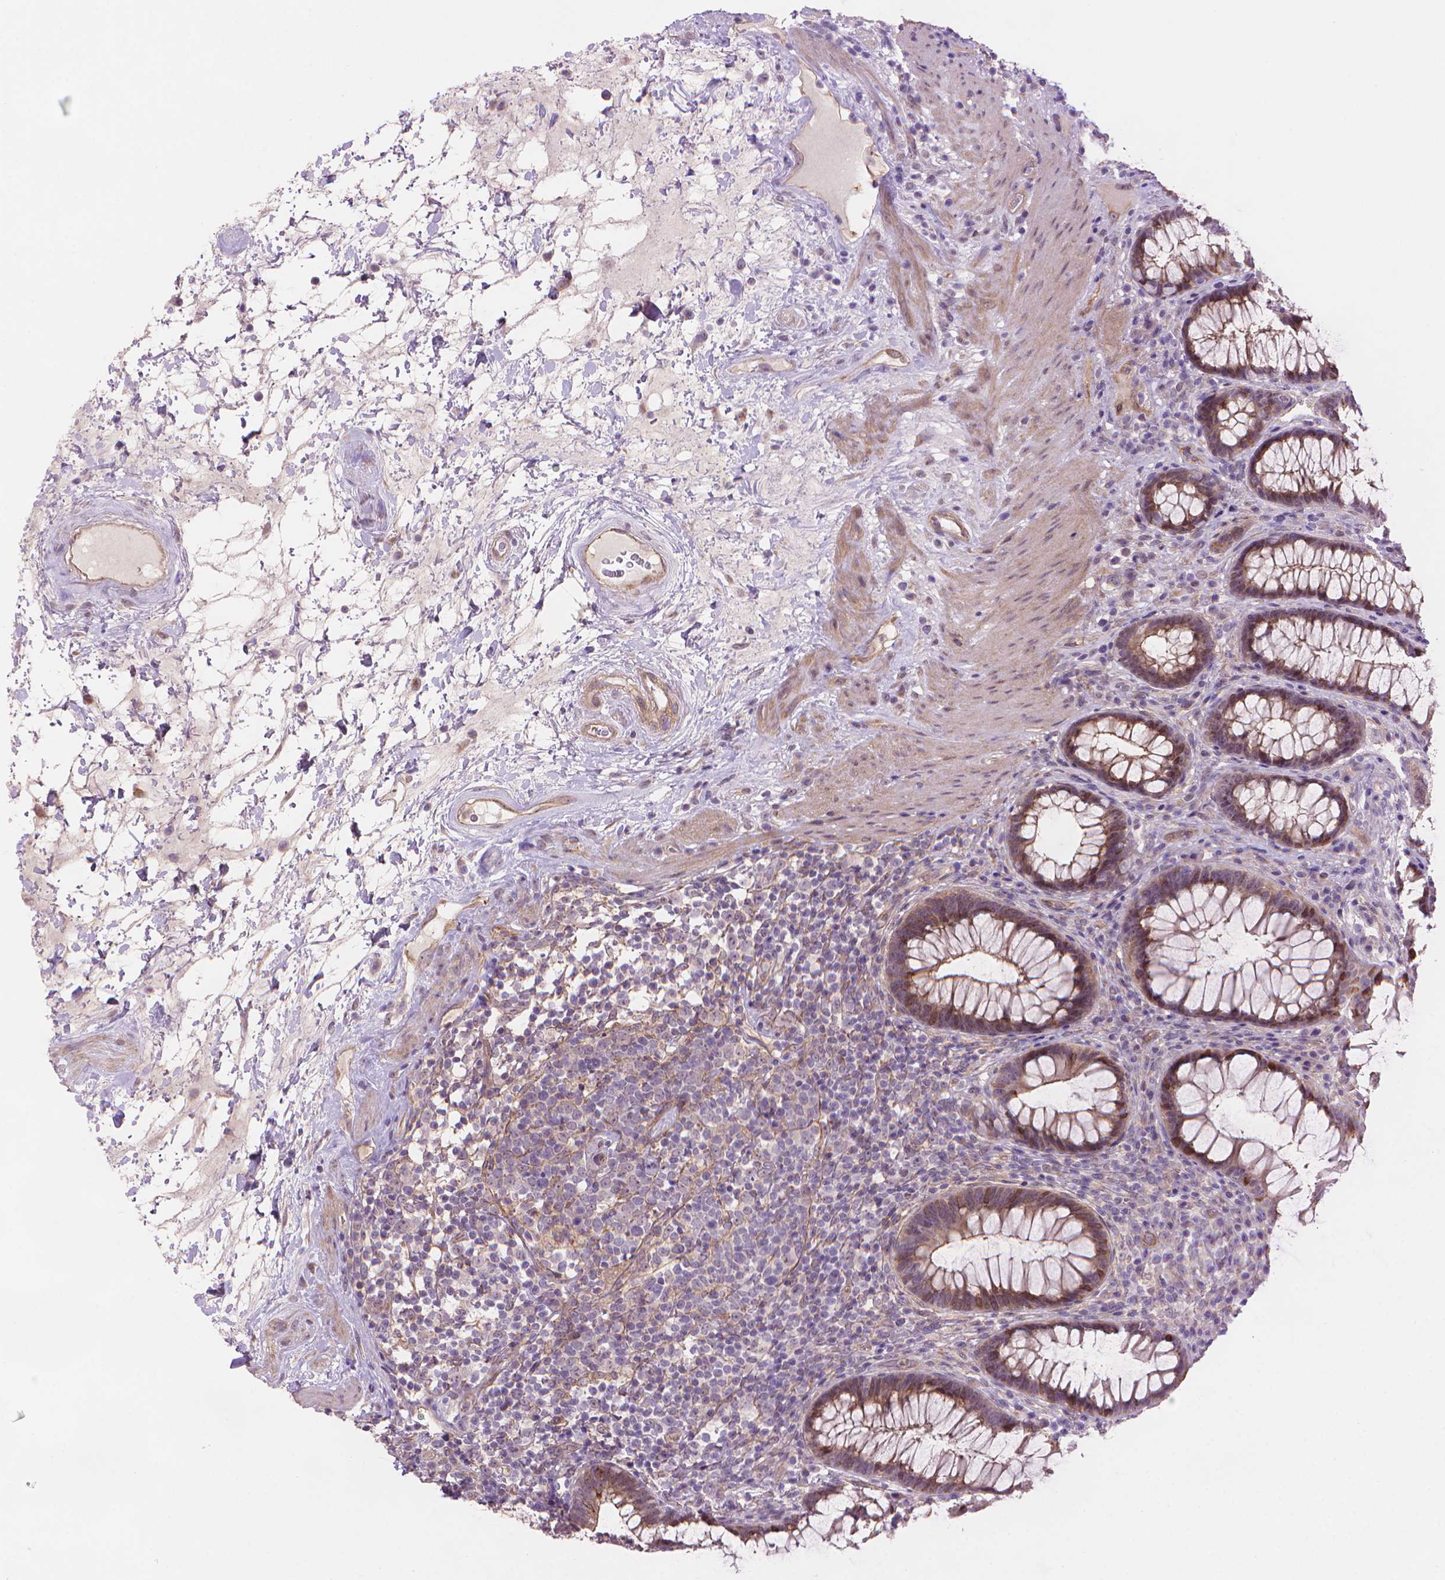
{"staining": {"intensity": "moderate", "quantity": ">75%", "location": "cytoplasmic/membranous"}, "tissue": "rectum", "cell_type": "Glandular cells", "image_type": "normal", "snomed": [{"axis": "morphology", "description": "Normal tissue, NOS"}, {"axis": "topography", "description": "Rectum"}], "caption": "A photomicrograph showing moderate cytoplasmic/membranous expression in about >75% of glandular cells in benign rectum, as visualized by brown immunohistochemical staining.", "gene": "AMMECR1L", "patient": {"sex": "male", "age": 72}}